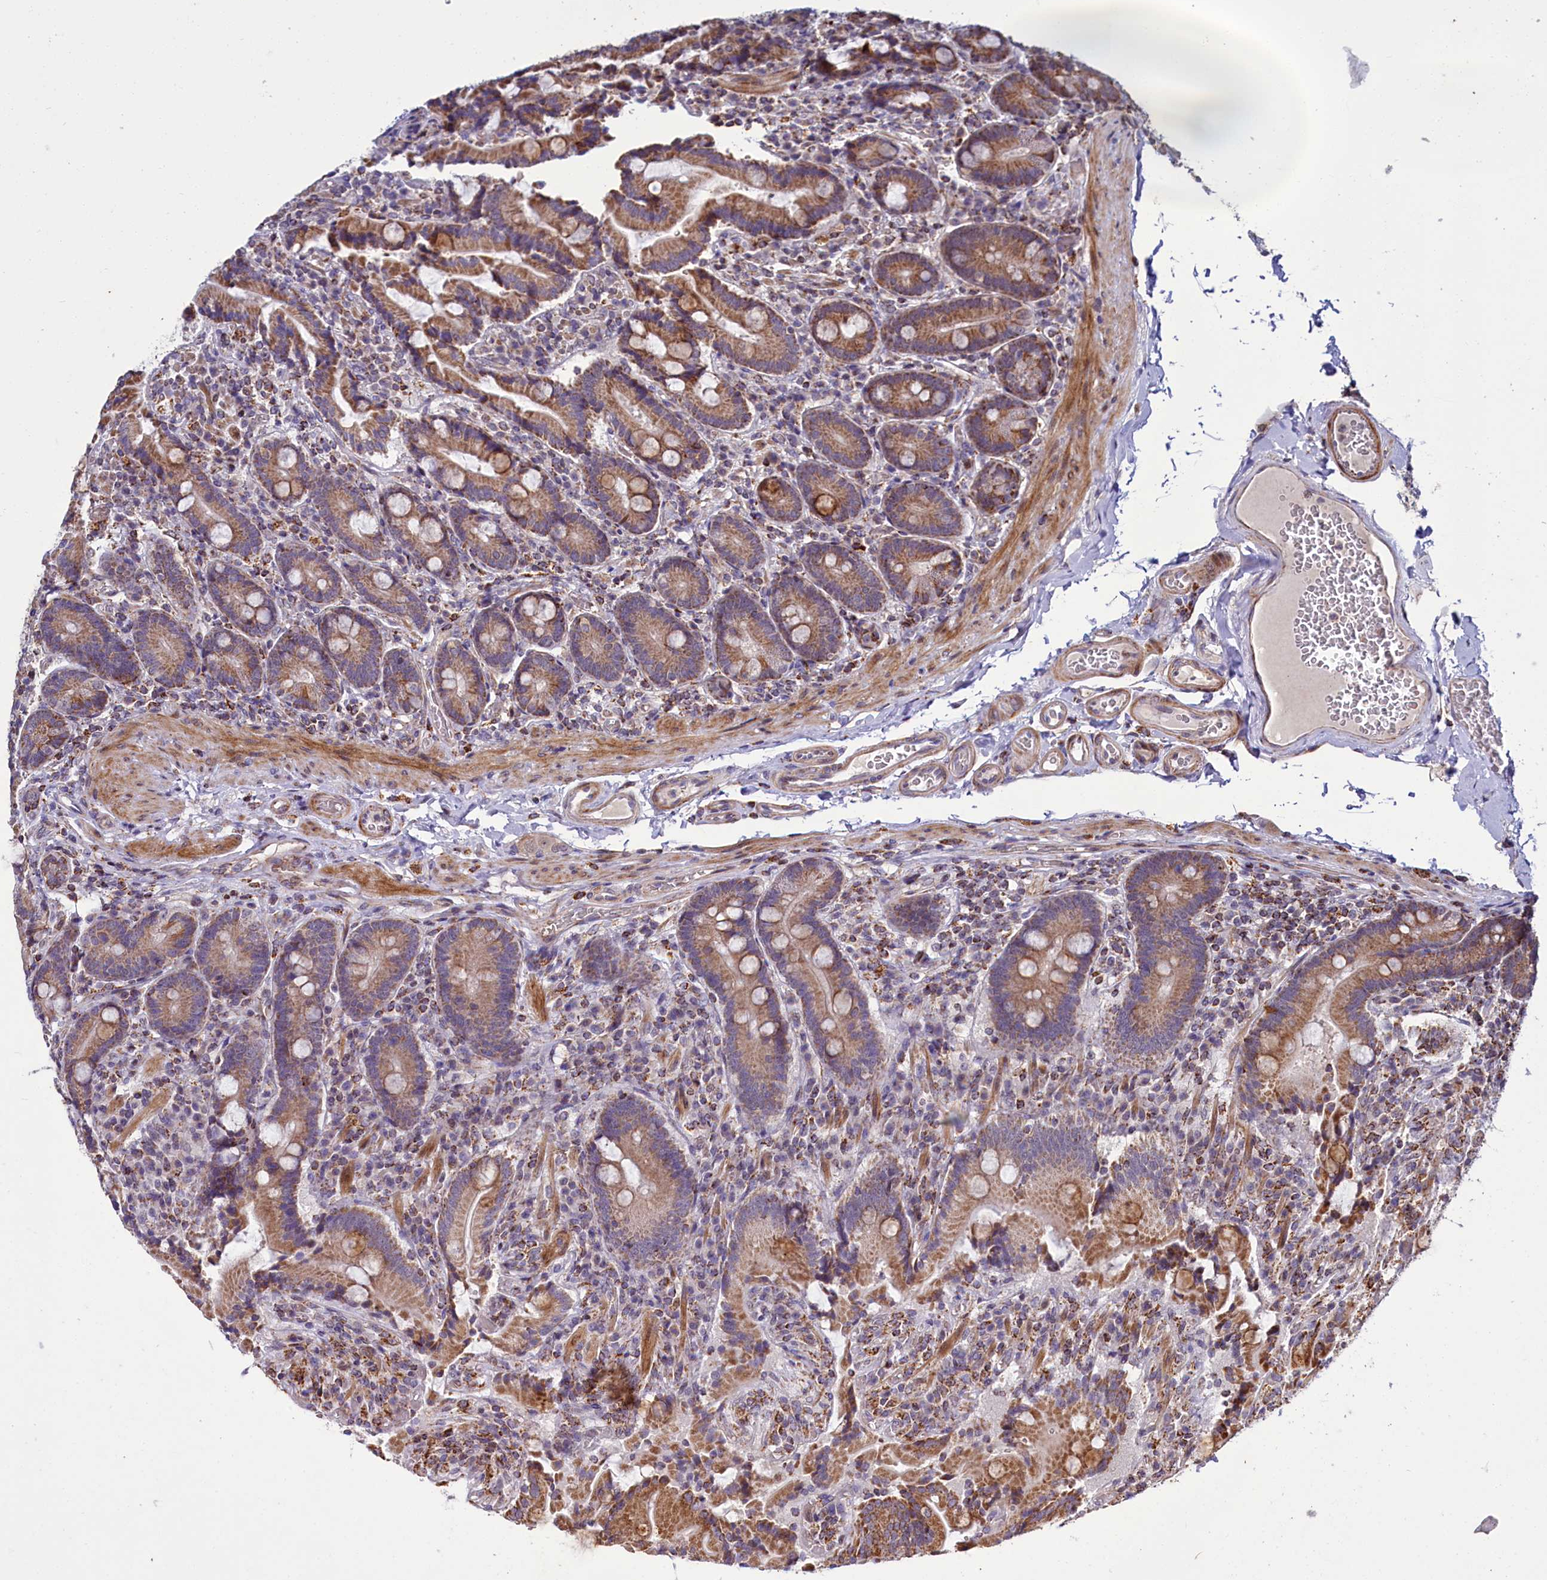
{"staining": {"intensity": "strong", "quantity": ">75%", "location": "cytoplasmic/membranous"}, "tissue": "duodenum", "cell_type": "Glandular cells", "image_type": "normal", "snomed": [{"axis": "morphology", "description": "Normal tissue, NOS"}, {"axis": "topography", "description": "Duodenum"}], "caption": "A histopathology image of duodenum stained for a protein demonstrates strong cytoplasmic/membranous brown staining in glandular cells. (Brightfield microscopy of DAB IHC at high magnification).", "gene": "DYNC2H1", "patient": {"sex": "female", "age": 62}}